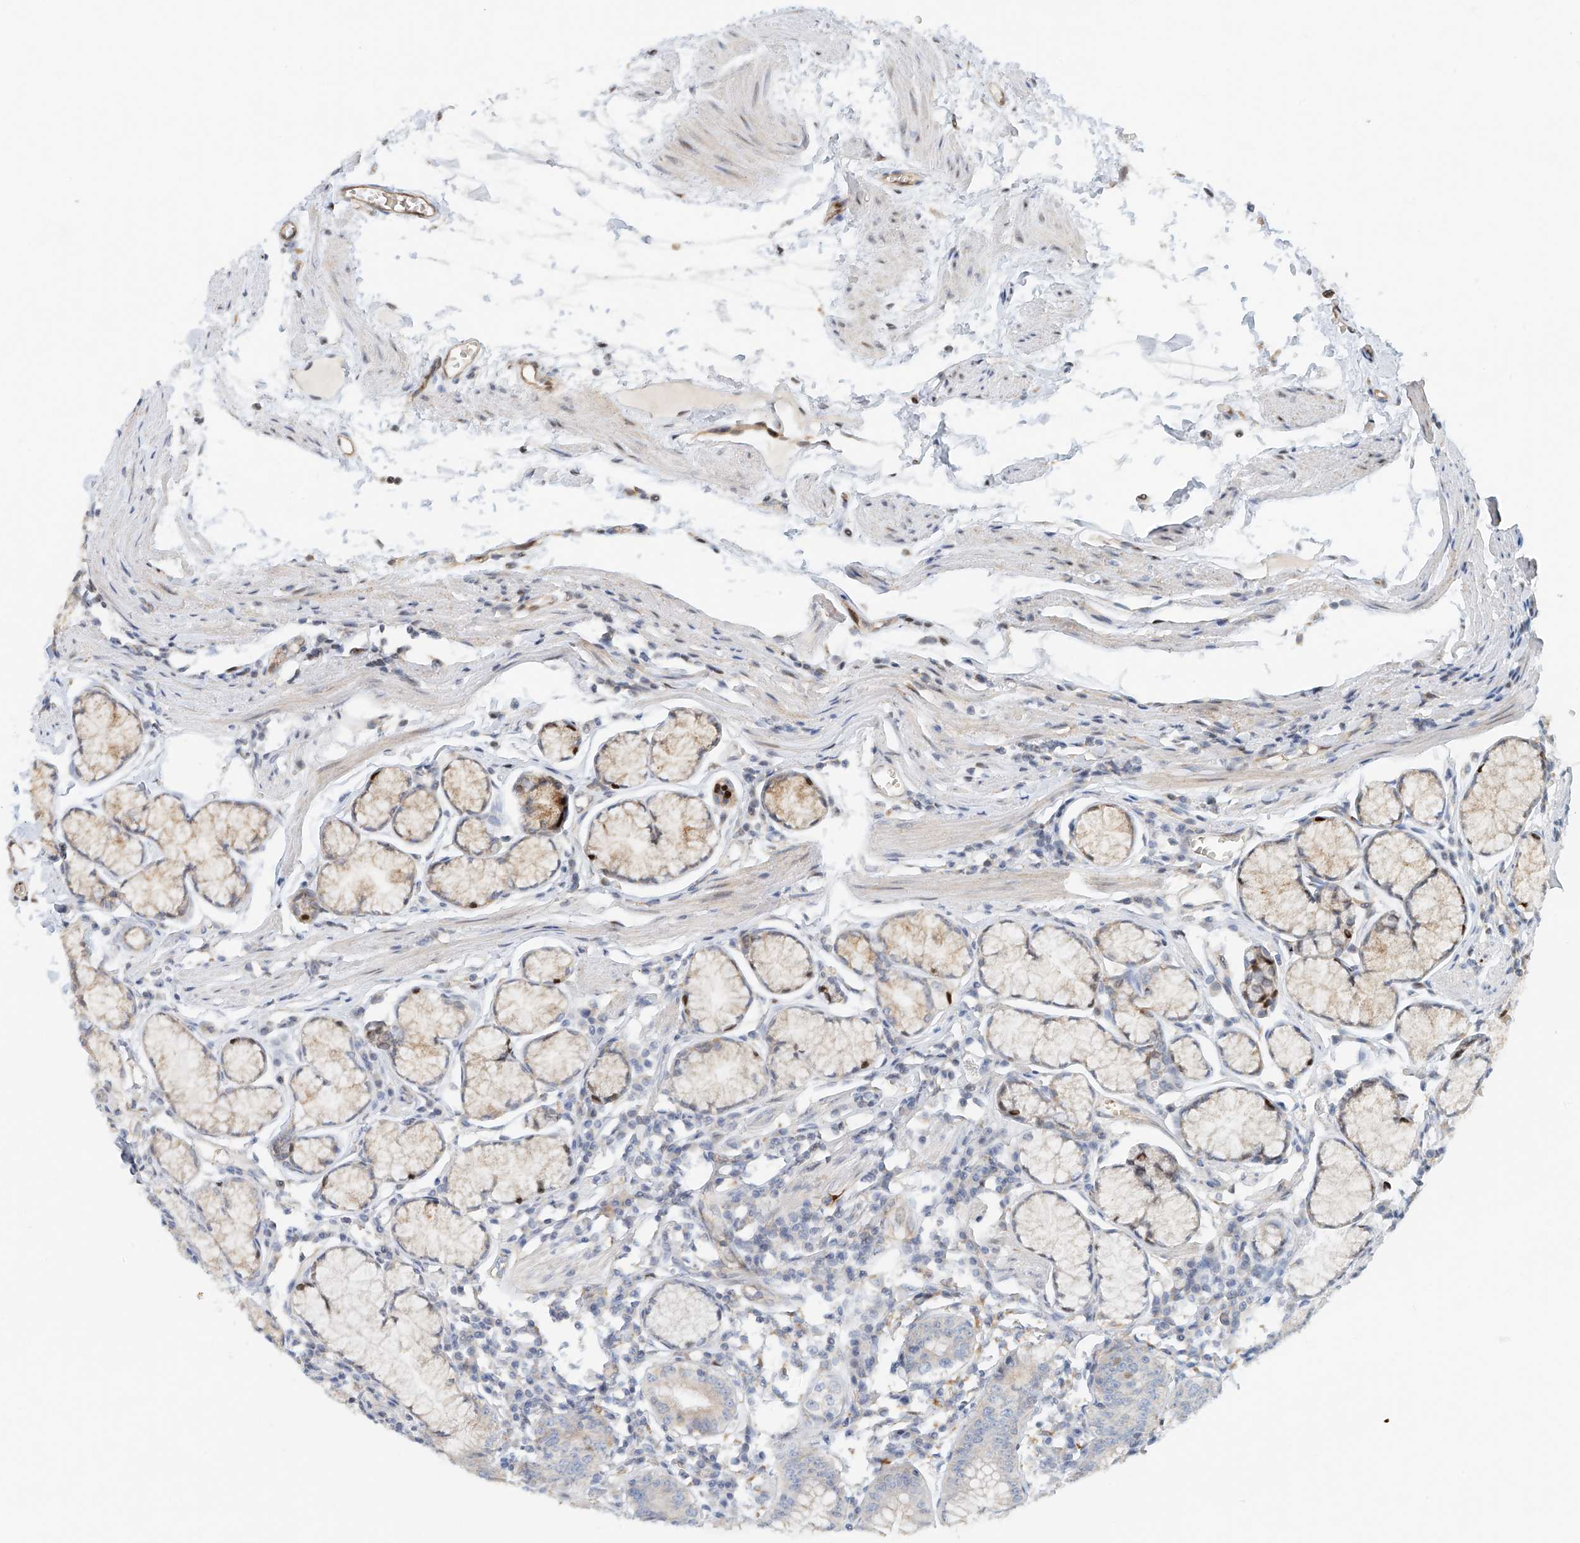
{"staining": {"intensity": "moderate", "quantity": "<25%", "location": "nuclear"}, "tissue": "stomach", "cell_type": "Glandular cells", "image_type": "normal", "snomed": [{"axis": "morphology", "description": "Normal tissue, NOS"}, {"axis": "topography", "description": "Stomach"}], "caption": "Stomach stained for a protein (brown) reveals moderate nuclear positive positivity in about <25% of glandular cells.", "gene": "ZNF514", "patient": {"sex": "male", "age": 55}}